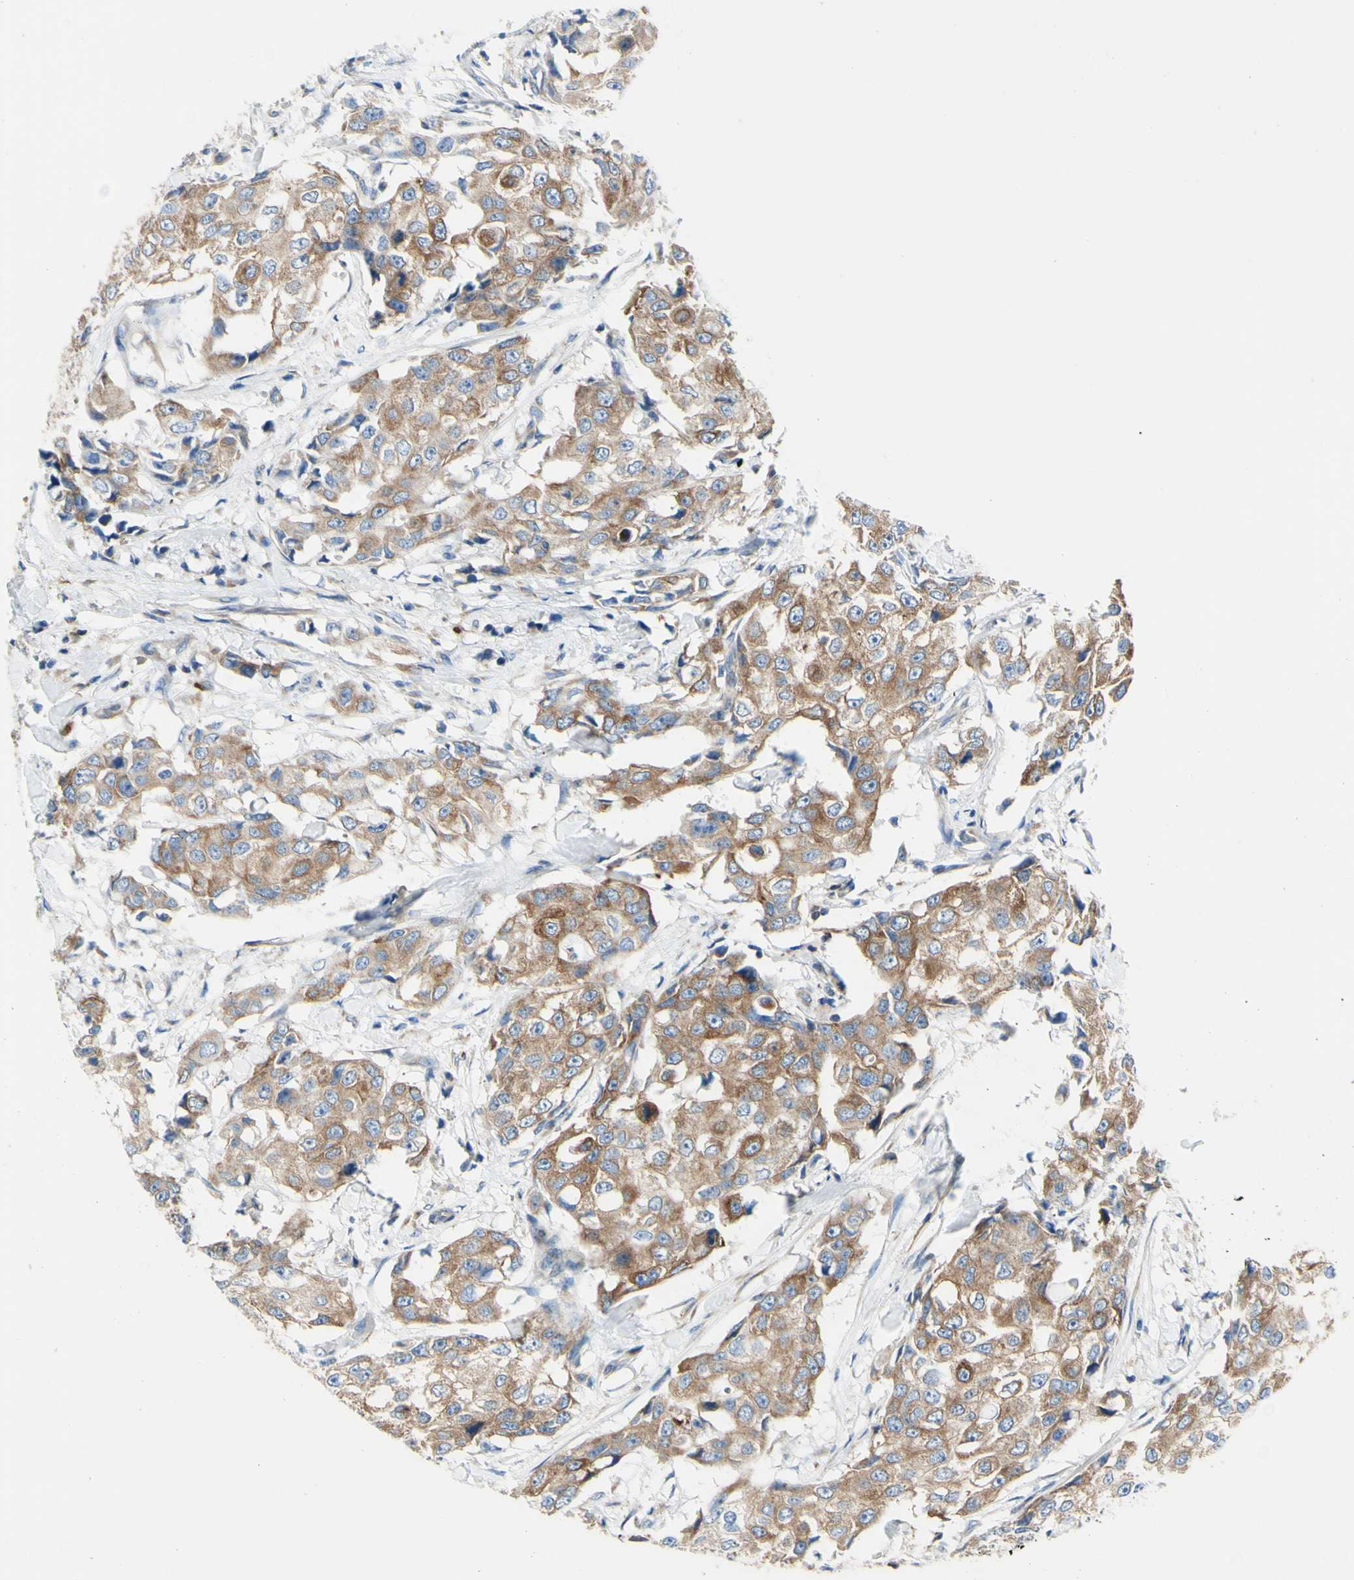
{"staining": {"intensity": "moderate", "quantity": ">75%", "location": "cytoplasmic/membranous"}, "tissue": "breast cancer", "cell_type": "Tumor cells", "image_type": "cancer", "snomed": [{"axis": "morphology", "description": "Duct carcinoma"}, {"axis": "topography", "description": "Breast"}], "caption": "Immunohistochemistry micrograph of neoplastic tissue: infiltrating ductal carcinoma (breast) stained using immunohistochemistry (IHC) displays medium levels of moderate protein expression localized specifically in the cytoplasmic/membranous of tumor cells, appearing as a cytoplasmic/membranous brown color.", "gene": "RETREG2", "patient": {"sex": "female", "age": 27}}